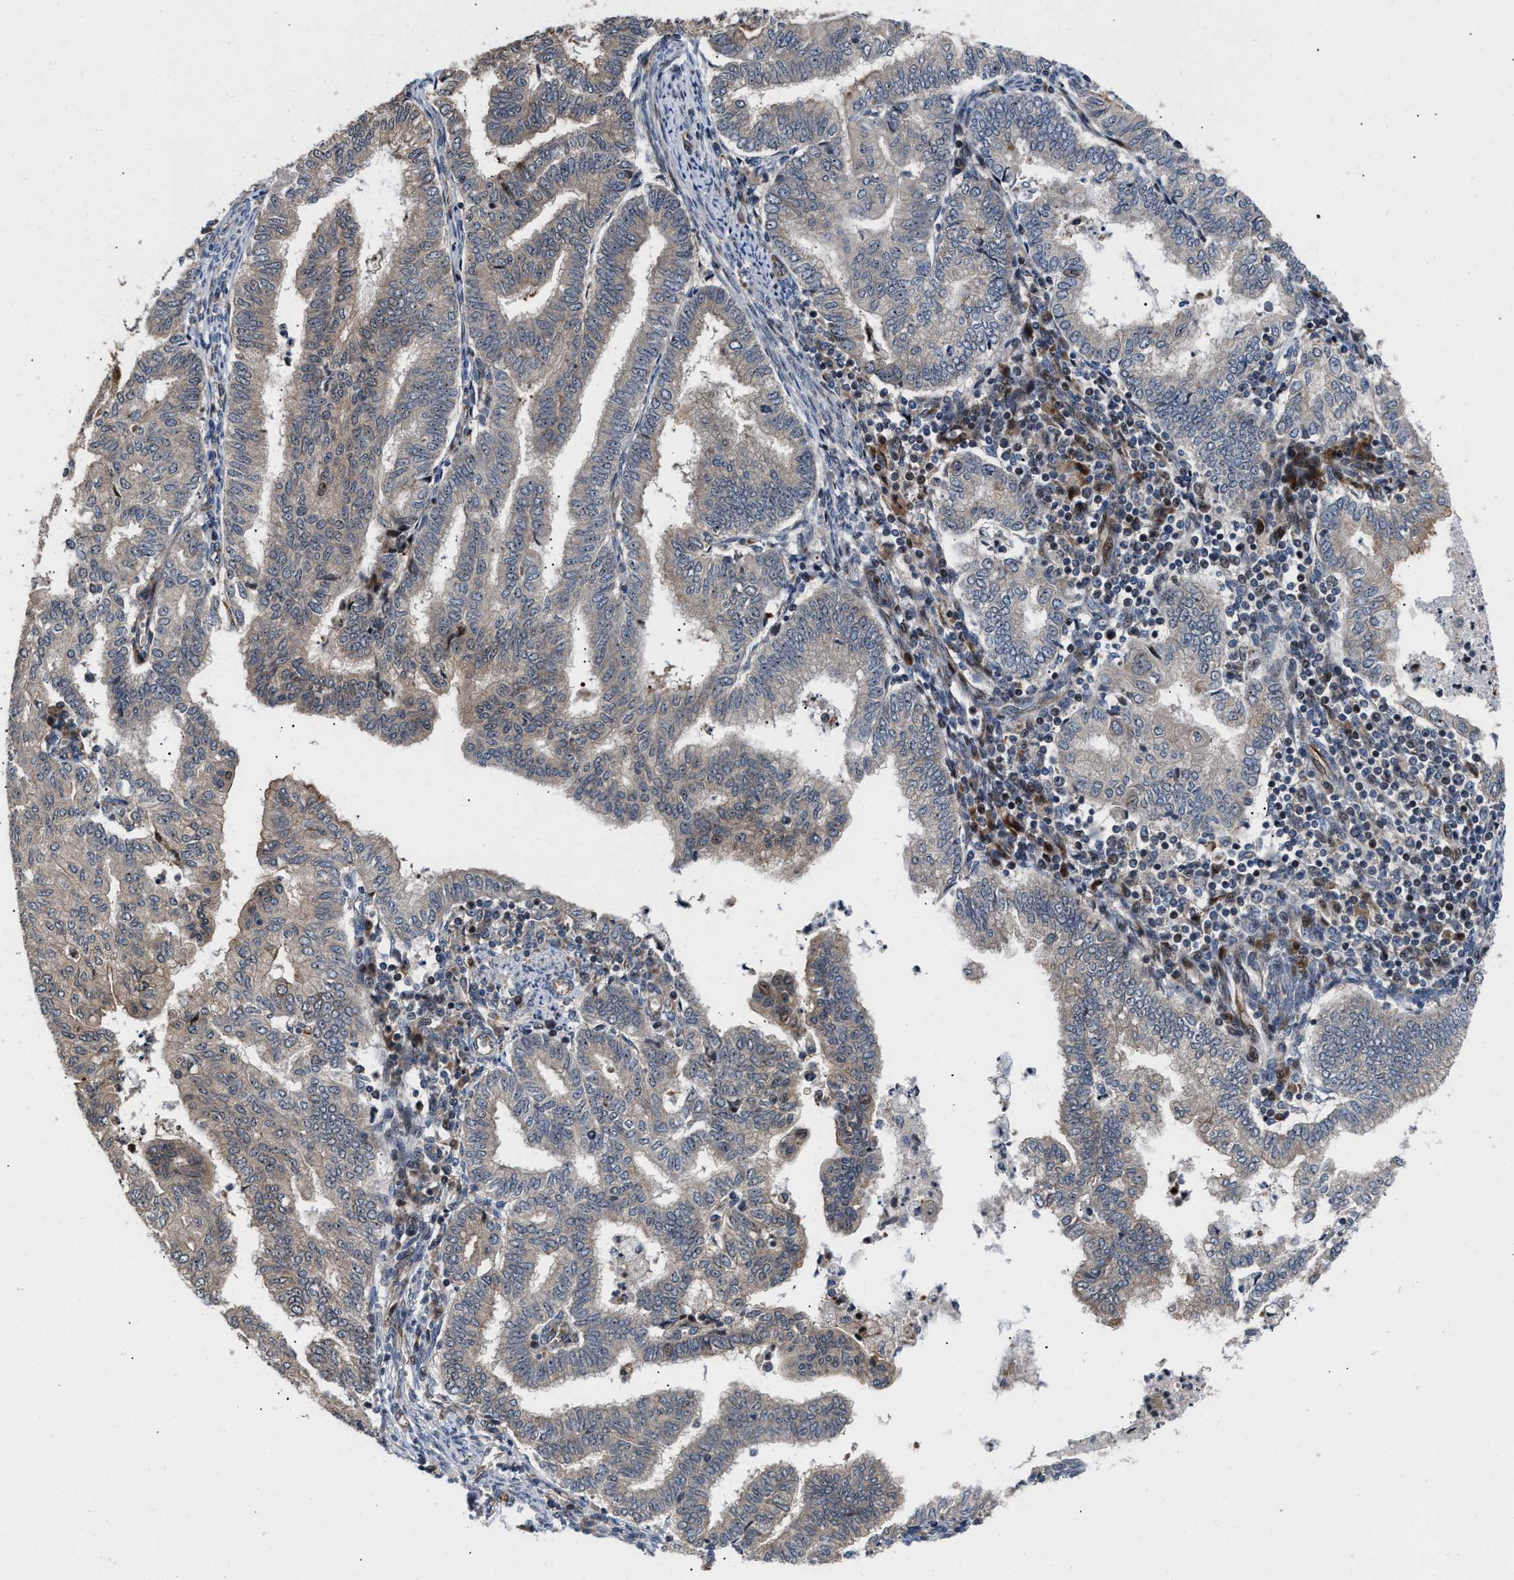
{"staining": {"intensity": "weak", "quantity": "<25%", "location": "cytoplasmic/membranous"}, "tissue": "endometrial cancer", "cell_type": "Tumor cells", "image_type": "cancer", "snomed": [{"axis": "morphology", "description": "Polyp, NOS"}, {"axis": "morphology", "description": "Adenocarcinoma, NOS"}, {"axis": "morphology", "description": "Adenoma, NOS"}, {"axis": "topography", "description": "Endometrium"}], "caption": "Adenoma (endometrial) stained for a protein using IHC demonstrates no staining tumor cells.", "gene": "ALDH3A2", "patient": {"sex": "female", "age": 79}}